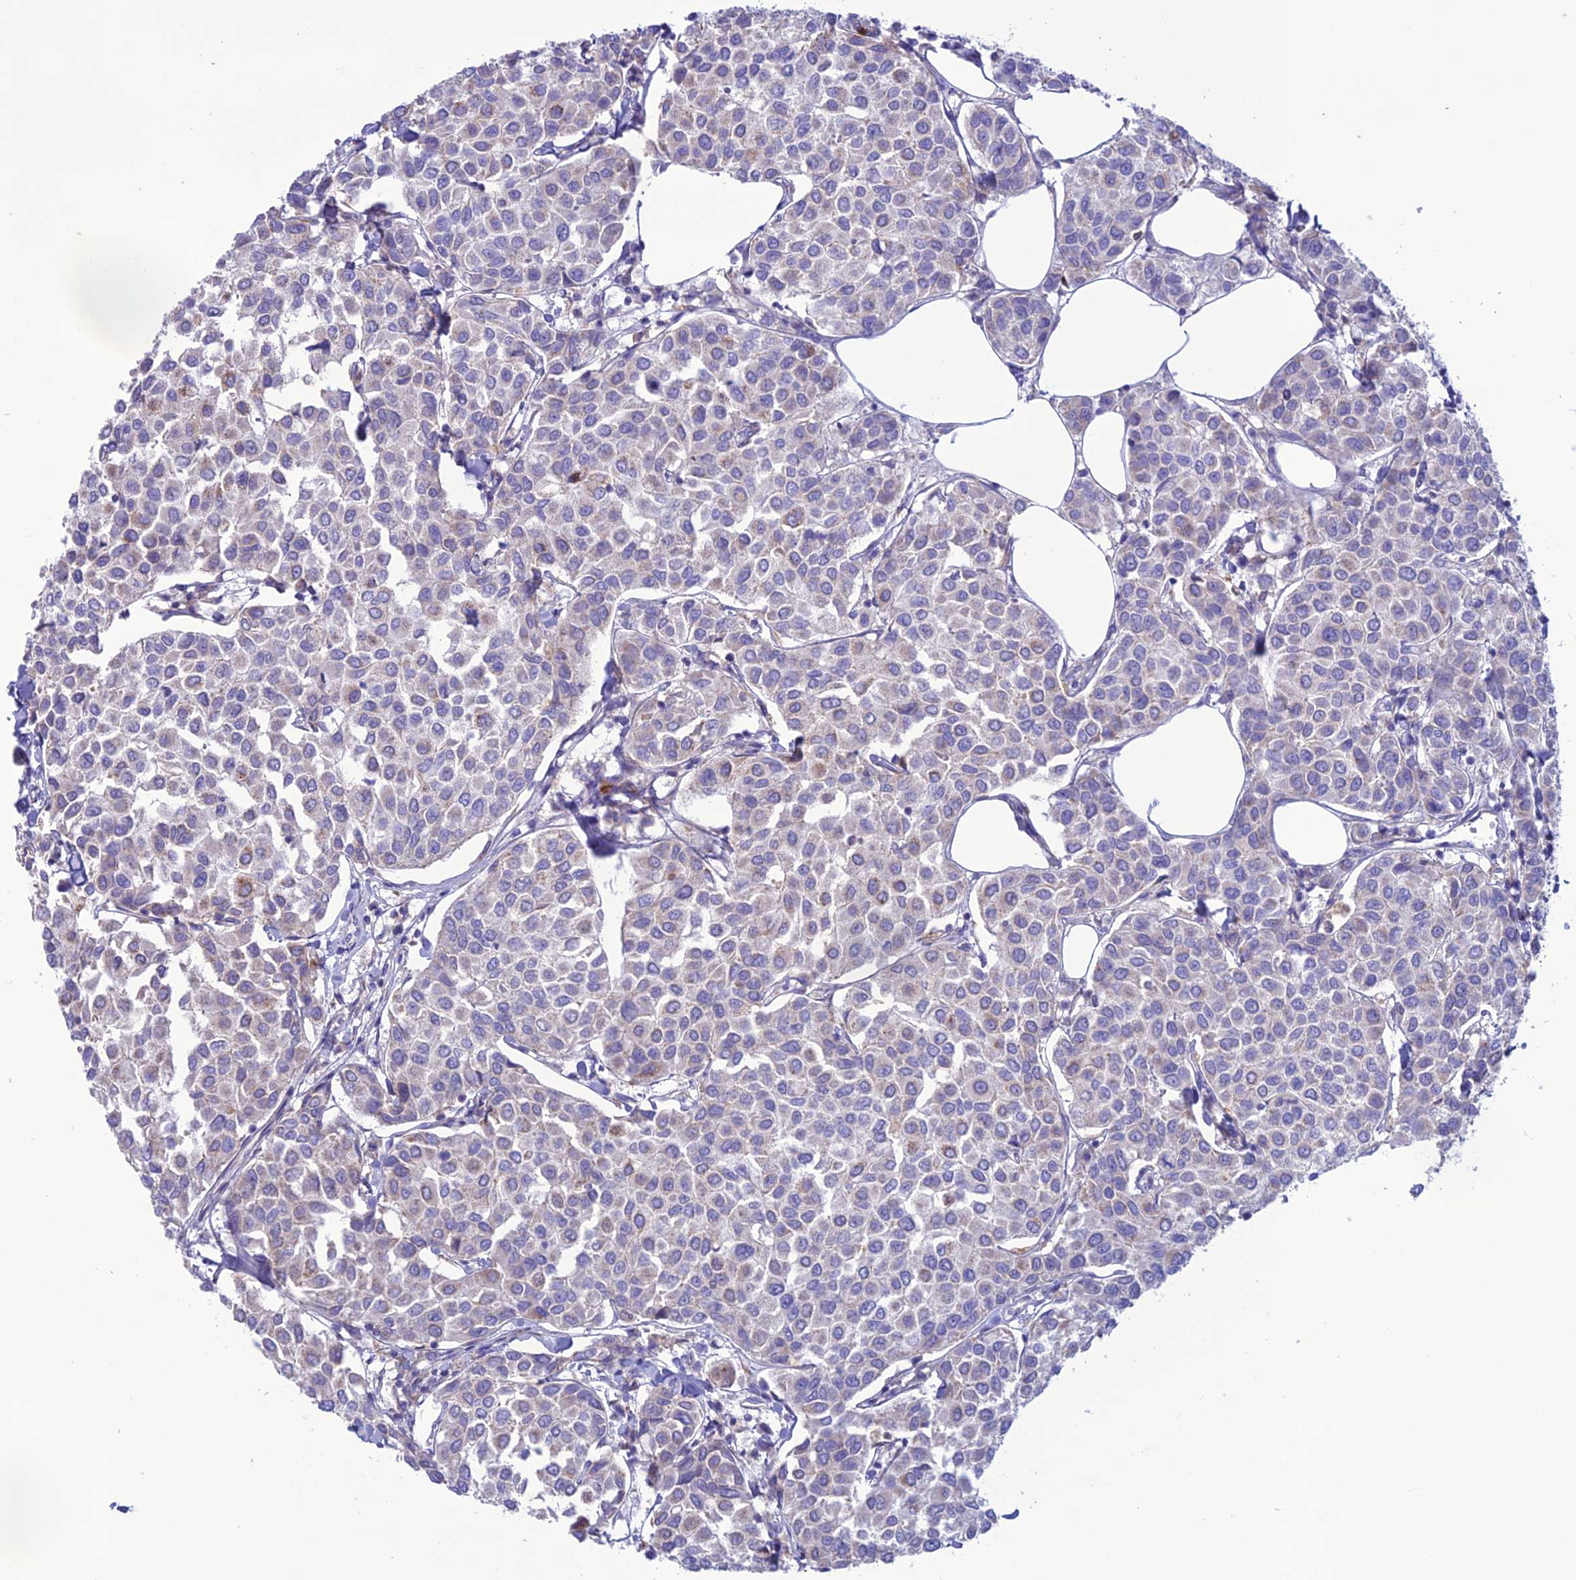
{"staining": {"intensity": "negative", "quantity": "none", "location": "none"}, "tissue": "breast cancer", "cell_type": "Tumor cells", "image_type": "cancer", "snomed": [{"axis": "morphology", "description": "Duct carcinoma"}, {"axis": "topography", "description": "Breast"}], "caption": "High power microscopy photomicrograph of an IHC image of breast cancer, revealing no significant positivity in tumor cells.", "gene": "CLCN7", "patient": {"sex": "female", "age": 55}}